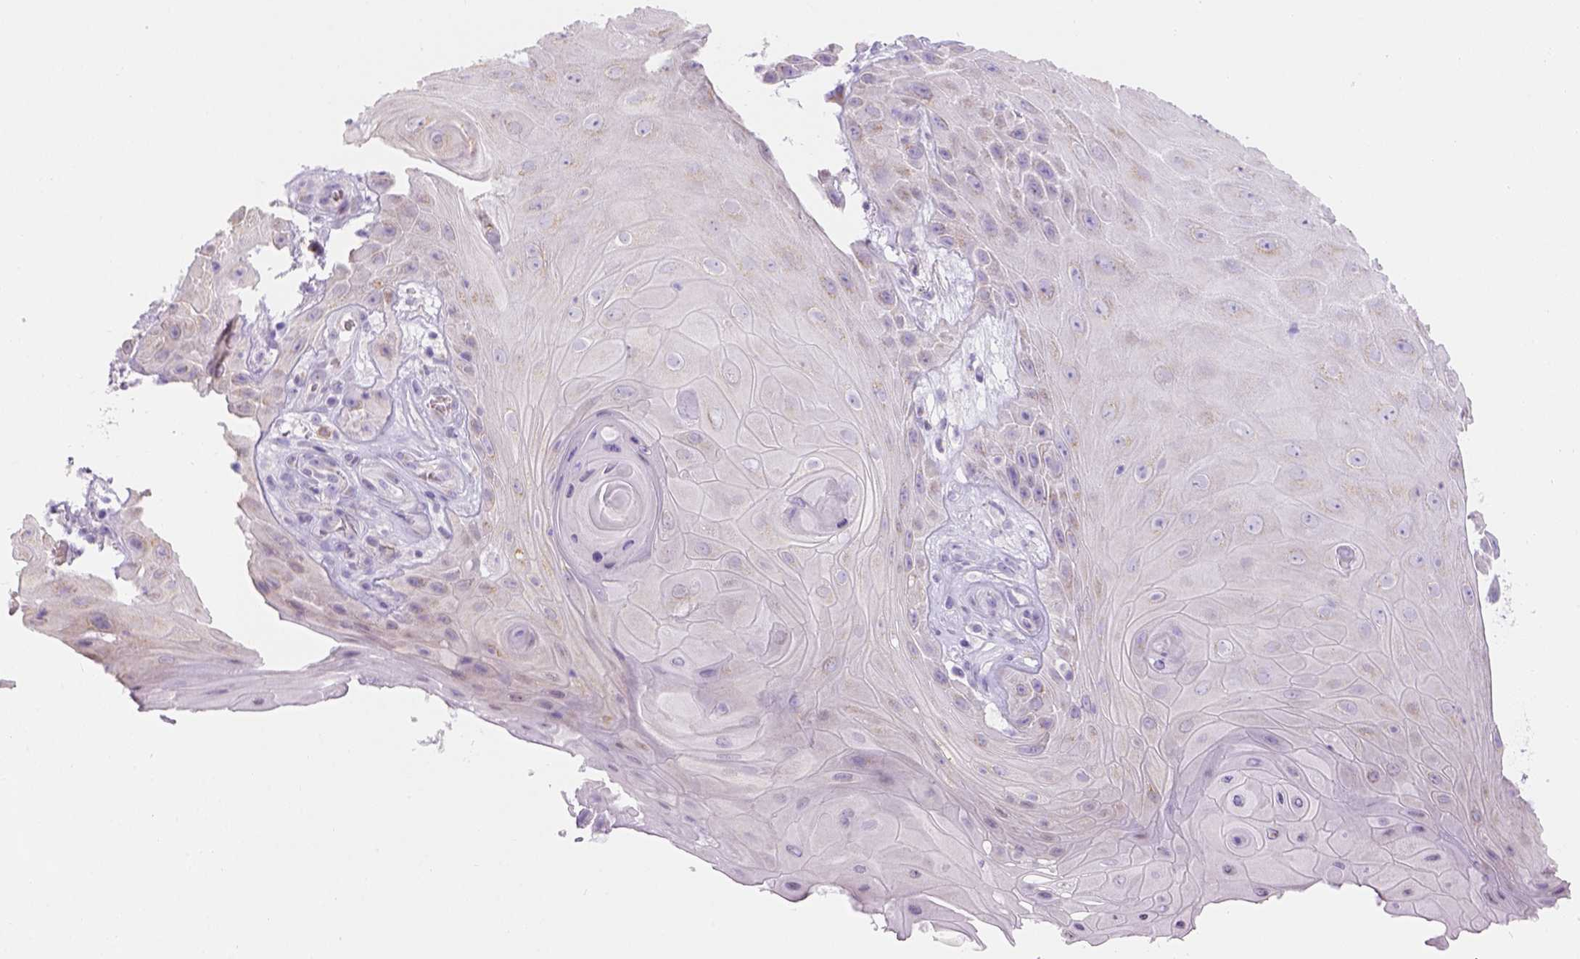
{"staining": {"intensity": "weak", "quantity": ">75%", "location": "cytoplasmic/membranous"}, "tissue": "skin cancer", "cell_type": "Tumor cells", "image_type": "cancer", "snomed": [{"axis": "morphology", "description": "Squamous cell carcinoma, NOS"}, {"axis": "topography", "description": "Skin"}], "caption": "Approximately >75% of tumor cells in skin squamous cell carcinoma demonstrate weak cytoplasmic/membranous protein positivity as visualized by brown immunohistochemical staining.", "gene": "PHF7", "patient": {"sex": "male", "age": 62}}